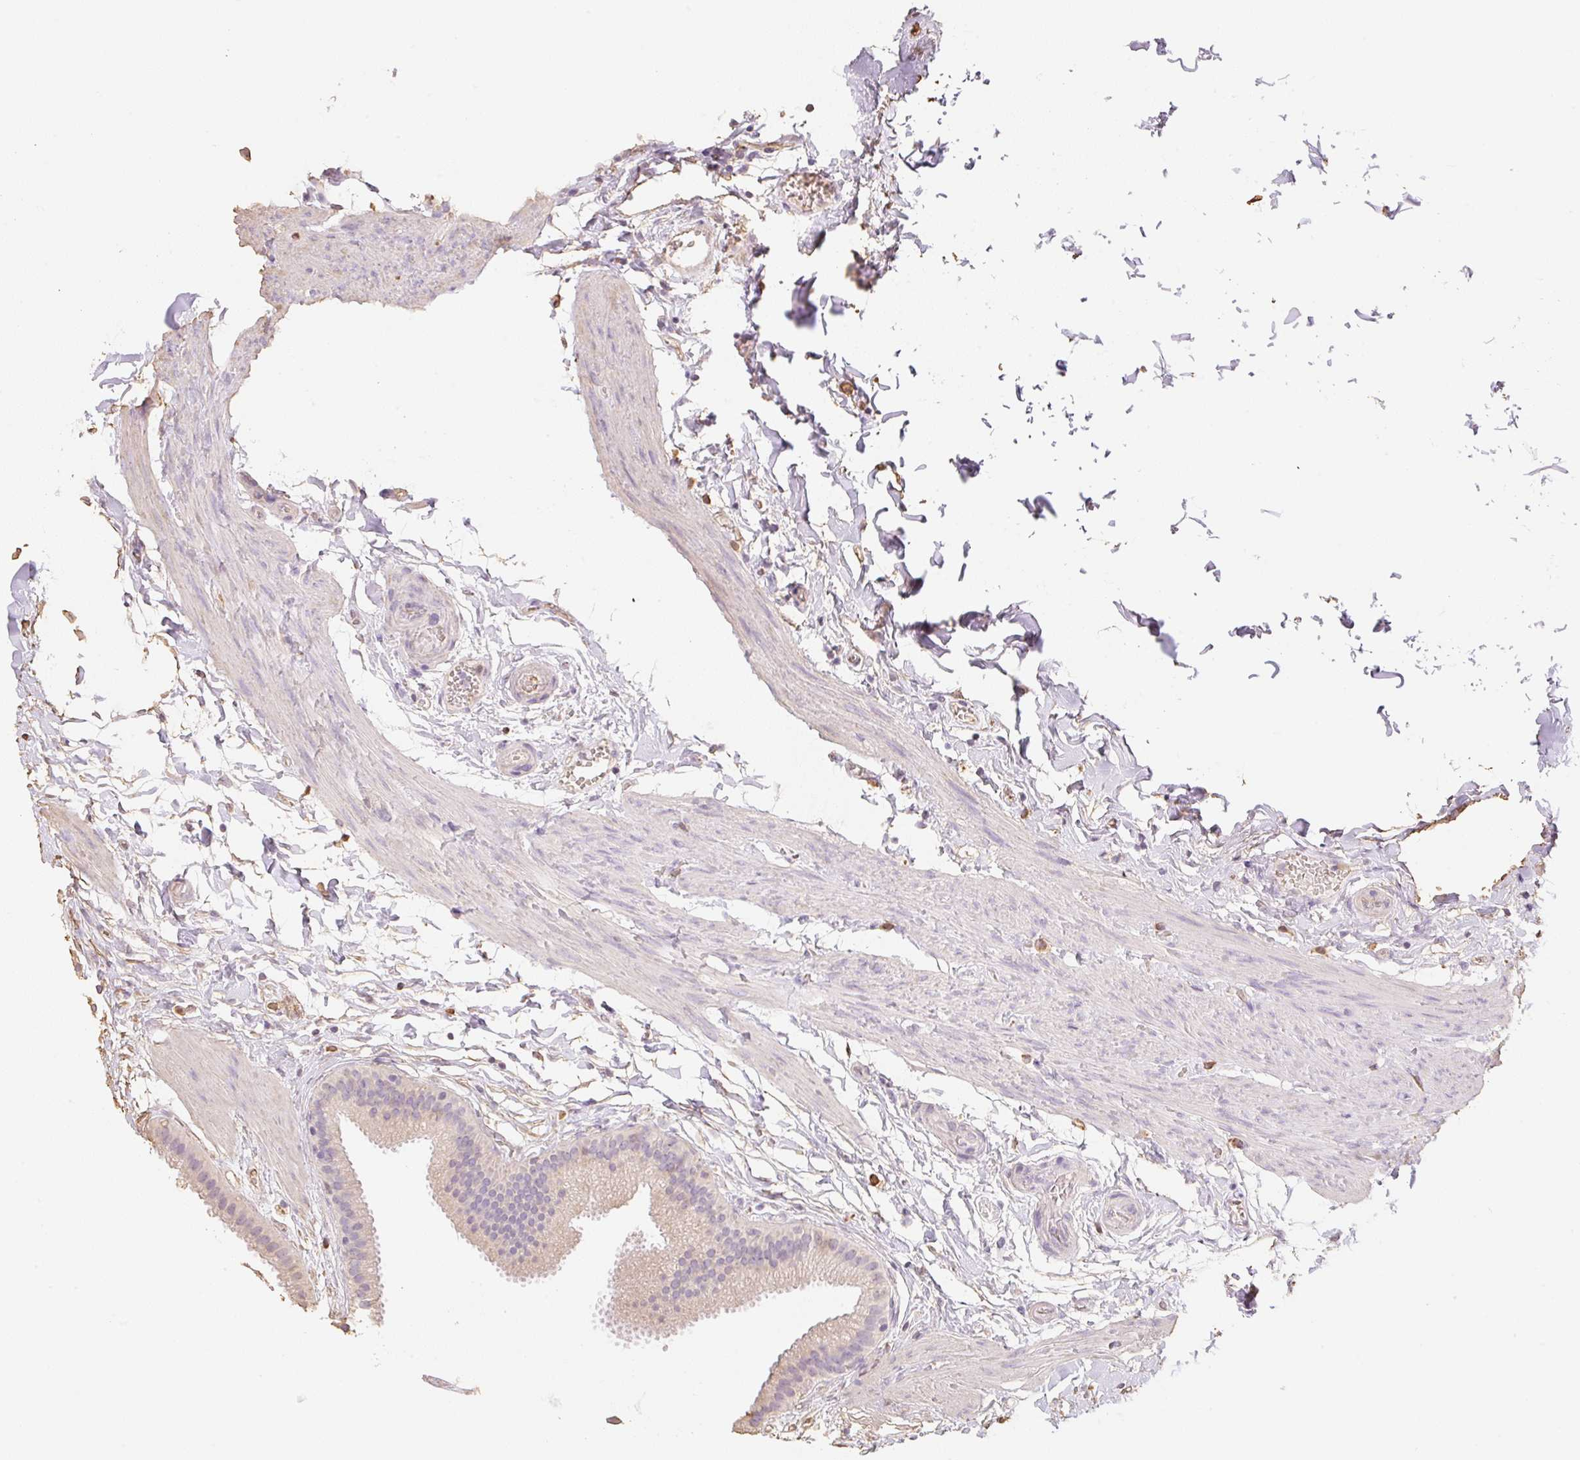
{"staining": {"intensity": "weak", "quantity": "25%-75%", "location": "cytoplasmic/membranous"}, "tissue": "gallbladder", "cell_type": "Glandular cells", "image_type": "normal", "snomed": [{"axis": "morphology", "description": "Normal tissue, NOS"}, {"axis": "topography", "description": "Gallbladder"}], "caption": "Human gallbladder stained with a protein marker demonstrates weak staining in glandular cells.", "gene": "MBOAT7", "patient": {"sex": "female", "age": 63}}